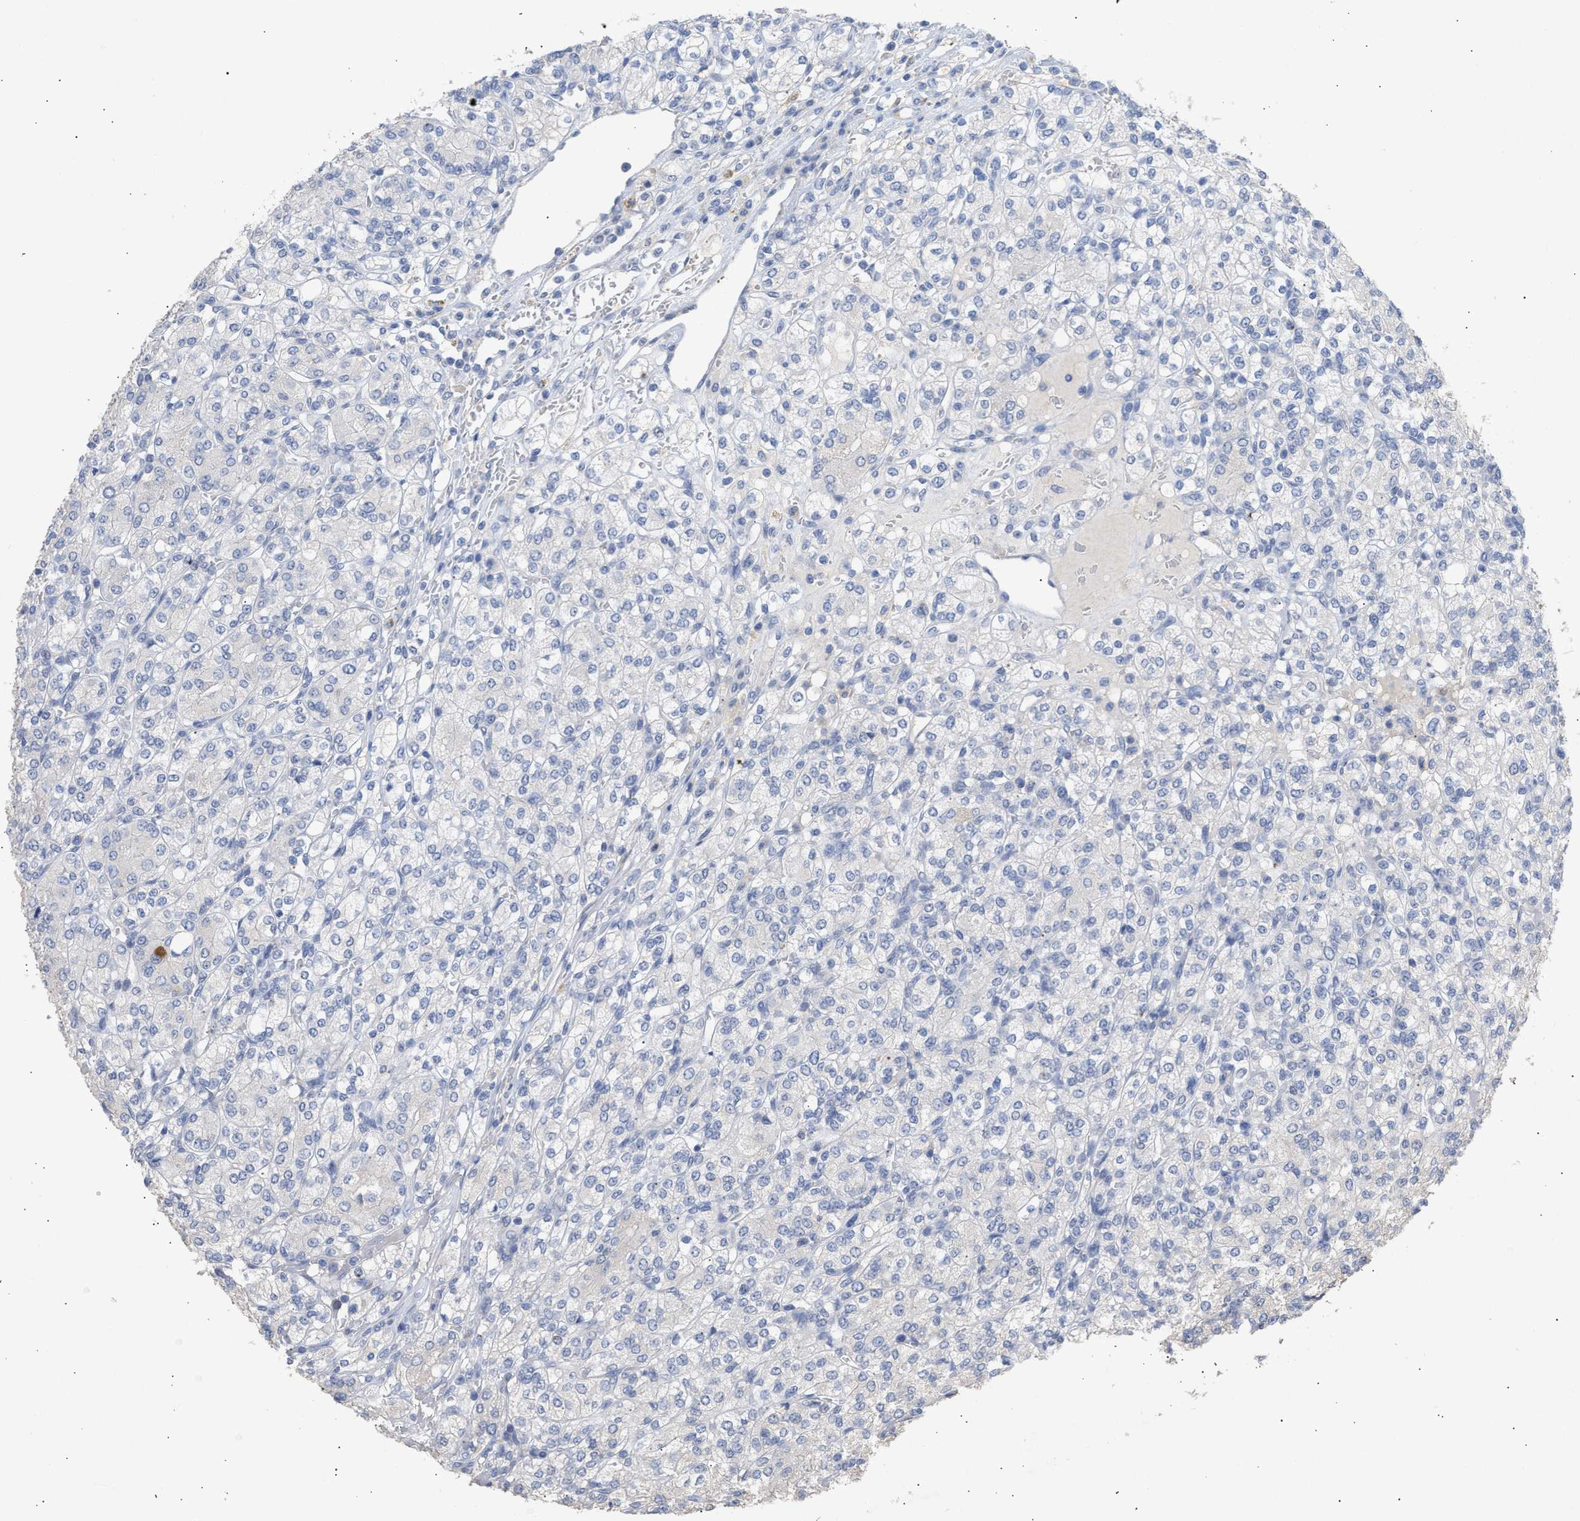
{"staining": {"intensity": "negative", "quantity": "none", "location": "none"}, "tissue": "renal cancer", "cell_type": "Tumor cells", "image_type": "cancer", "snomed": [{"axis": "morphology", "description": "Adenocarcinoma, NOS"}, {"axis": "topography", "description": "Kidney"}], "caption": "IHC histopathology image of renal cancer stained for a protein (brown), which shows no expression in tumor cells.", "gene": "SELENOM", "patient": {"sex": "male", "age": 77}}